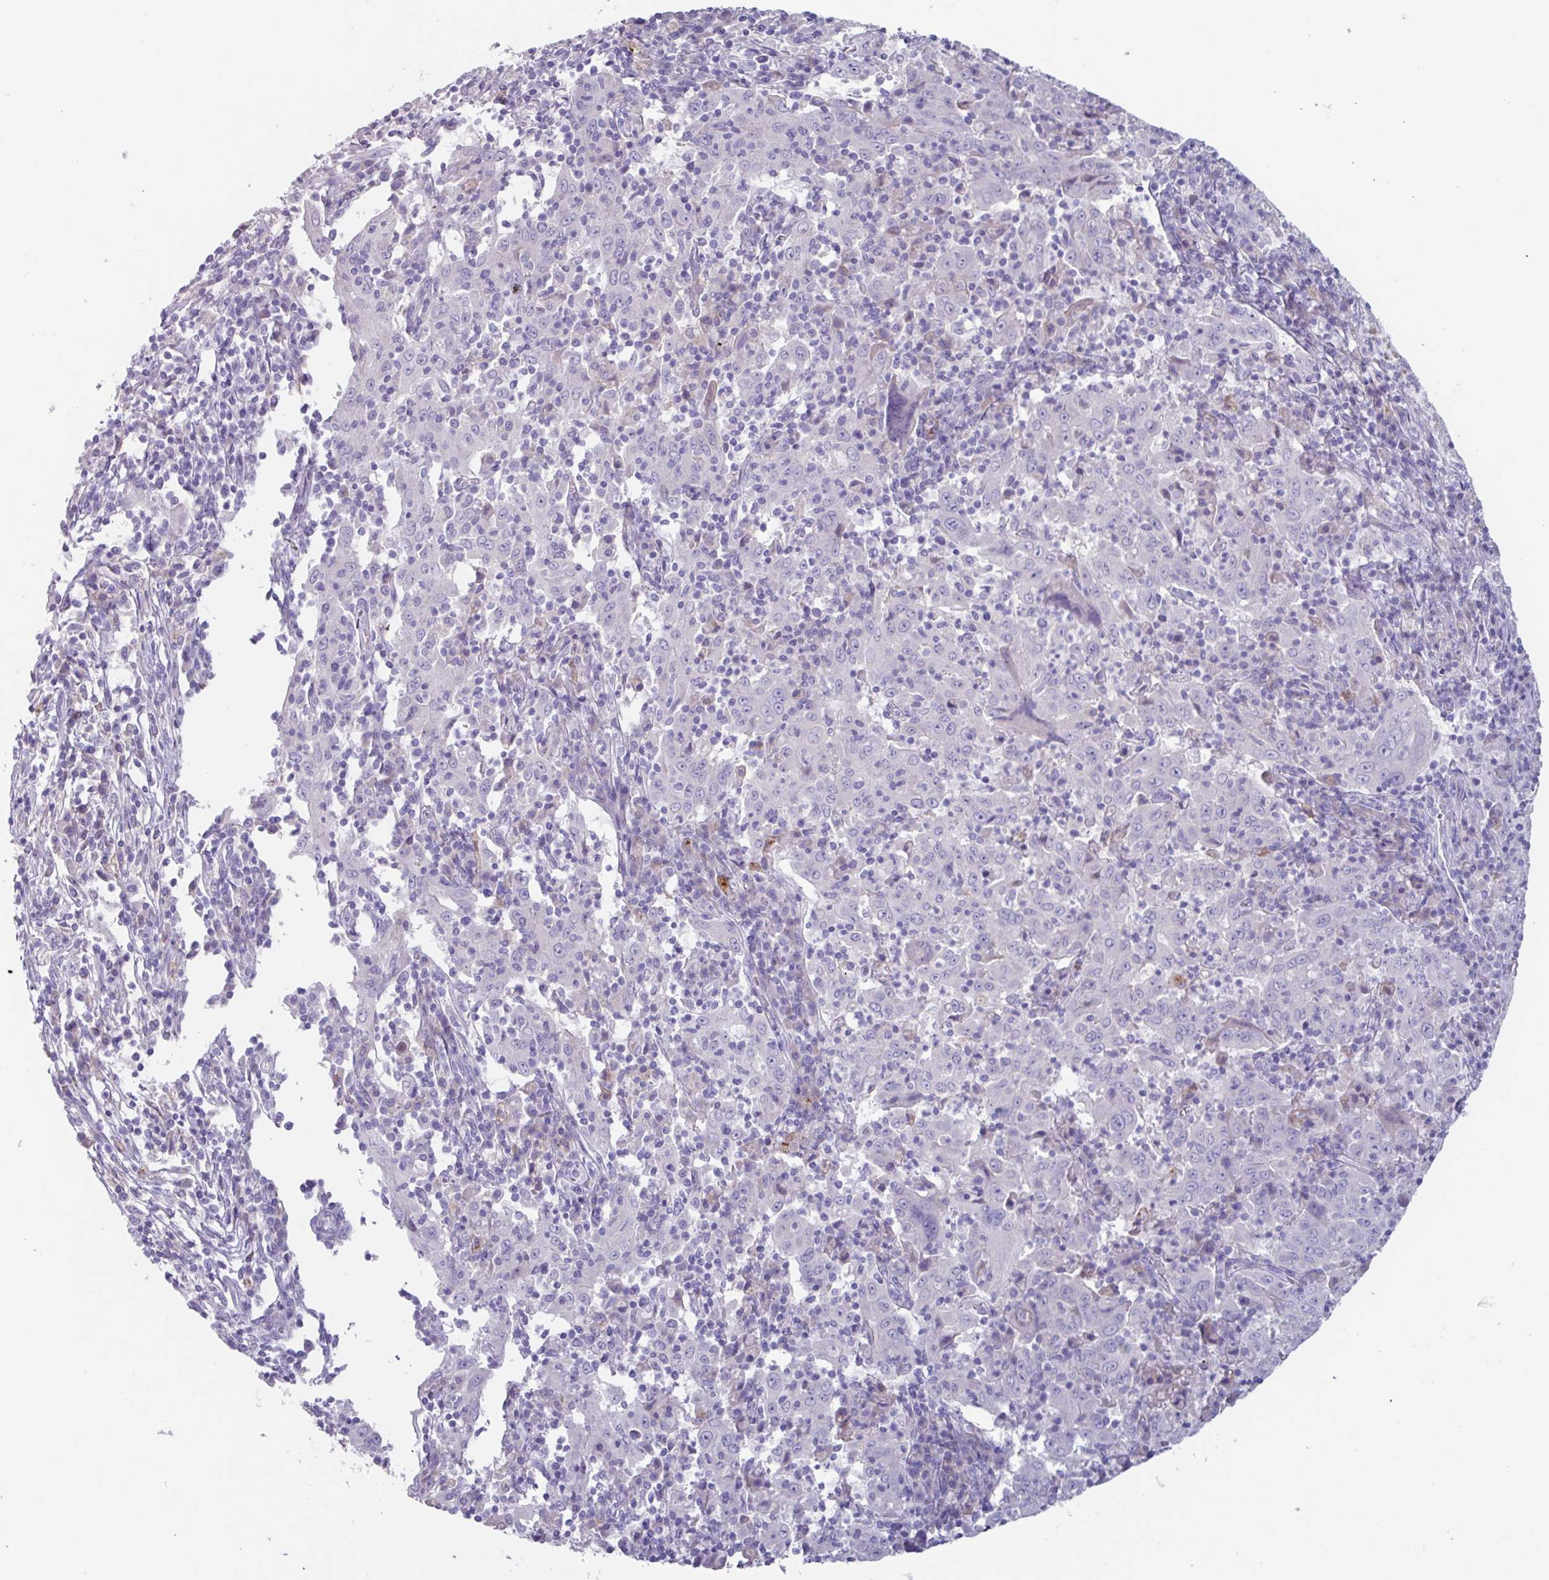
{"staining": {"intensity": "negative", "quantity": "none", "location": "none"}, "tissue": "pancreatic cancer", "cell_type": "Tumor cells", "image_type": "cancer", "snomed": [{"axis": "morphology", "description": "Adenocarcinoma, NOS"}, {"axis": "topography", "description": "Pancreas"}], "caption": "This is a photomicrograph of IHC staining of adenocarcinoma (pancreatic), which shows no expression in tumor cells.", "gene": "OR2T10", "patient": {"sex": "male", "age": 63}}